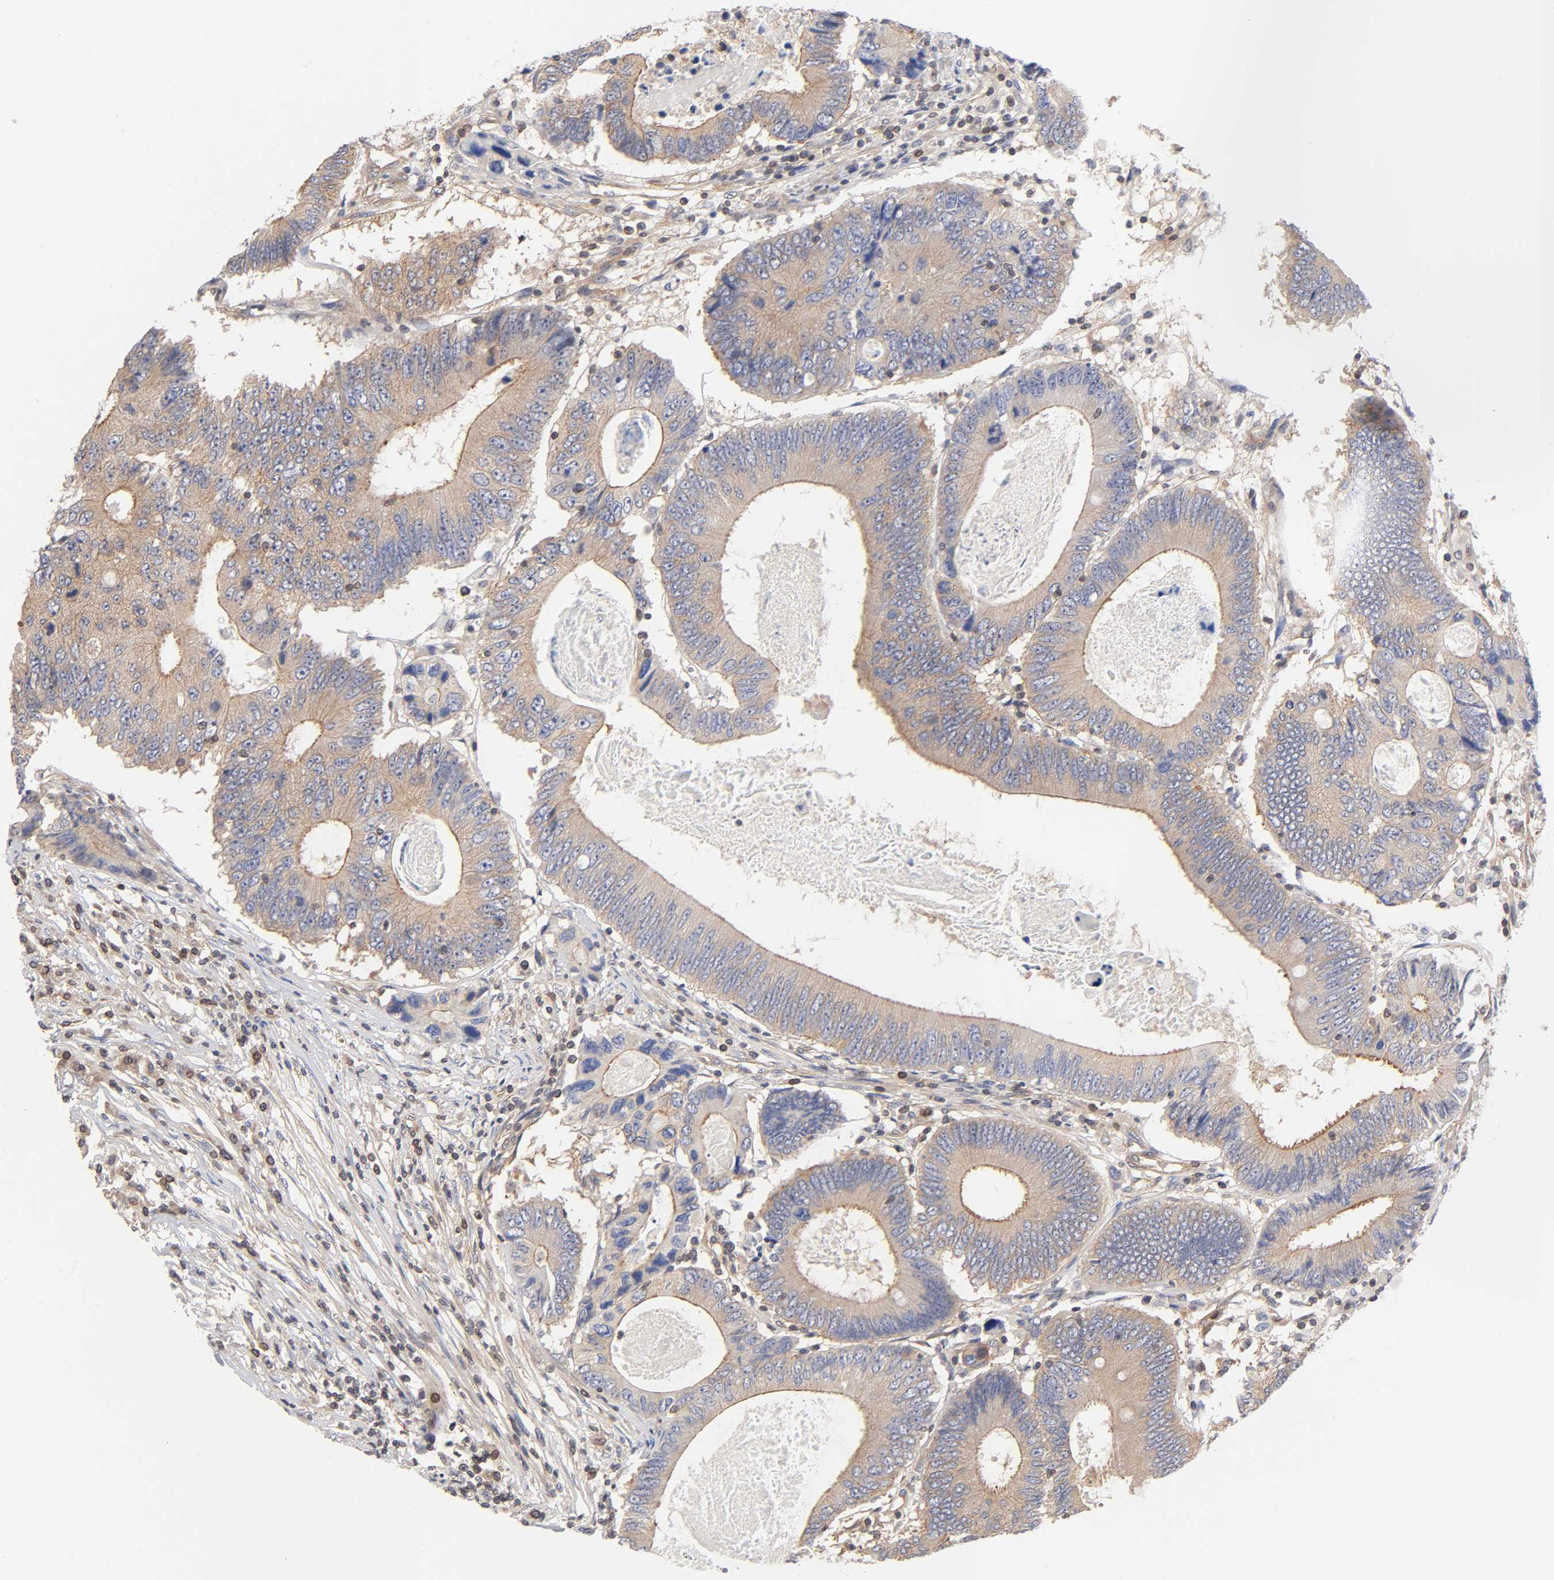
{"staining": {"intensity": "weak", "quantity": ">75%", "location": "cytoplasmic/membranous"}, "tissue": "colorectal cancer", "cell_type": "Tumor cells", "image_type": "cancer", "snomed": [{"axis": "morphology", "description": "Adenocarcinoma, NOS"}, {"axis": "topography", "description": "Colon"}], "caption": "Tumor cells show low levels of weak cytoplasmic/membranous staining in about >75% of cells in human colorectal cancer (adenocarcinoma).", "gene": "STRN3", "patient": {"sex": "female", "age": 78}}